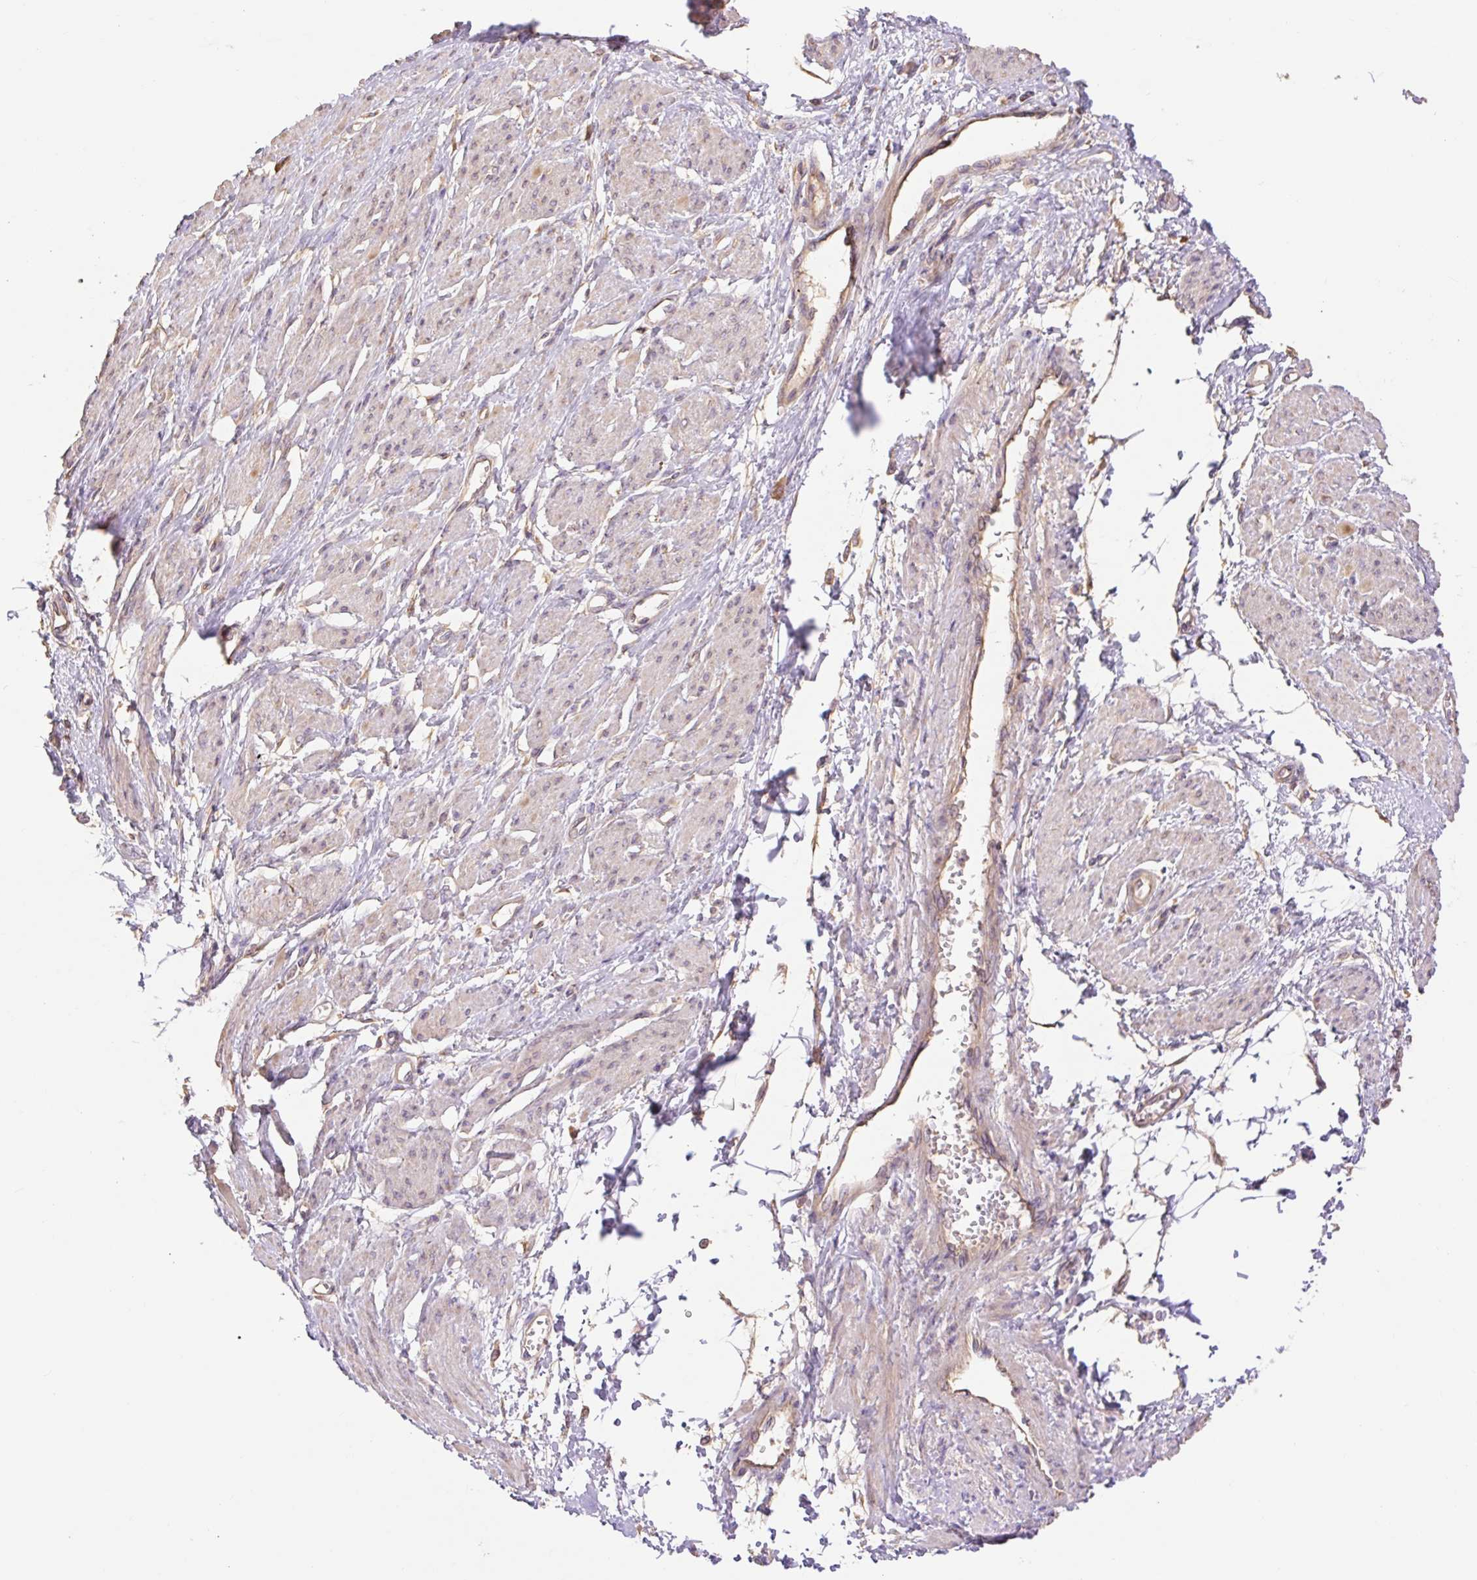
{"staining": {"intensity": "weak", "quantity": "<25%", "location": "cytoplasmic/membranous"}, "tissue": "smooth muscle", "cell_type": "Smooth muscle cells", "image_type": "normal", "snomed": [{"axis": "morphology", "description": "Normal tissue, NOS"}, {"axis": "topography", "description": "Smooth muscle"}, {"axis": "topography", "description": "Uterus"}], "caption": "The immunohistochemistry (IHC) photomicrograph has no significant positivity in smooth muscle cells of smooth muscle. (Brightfield microscopy of DAB (3,3'-diaminobenzidine) IHC at high magnification).", "gene": "DESI1", "patient": {"sex": "female", "age": 39}}